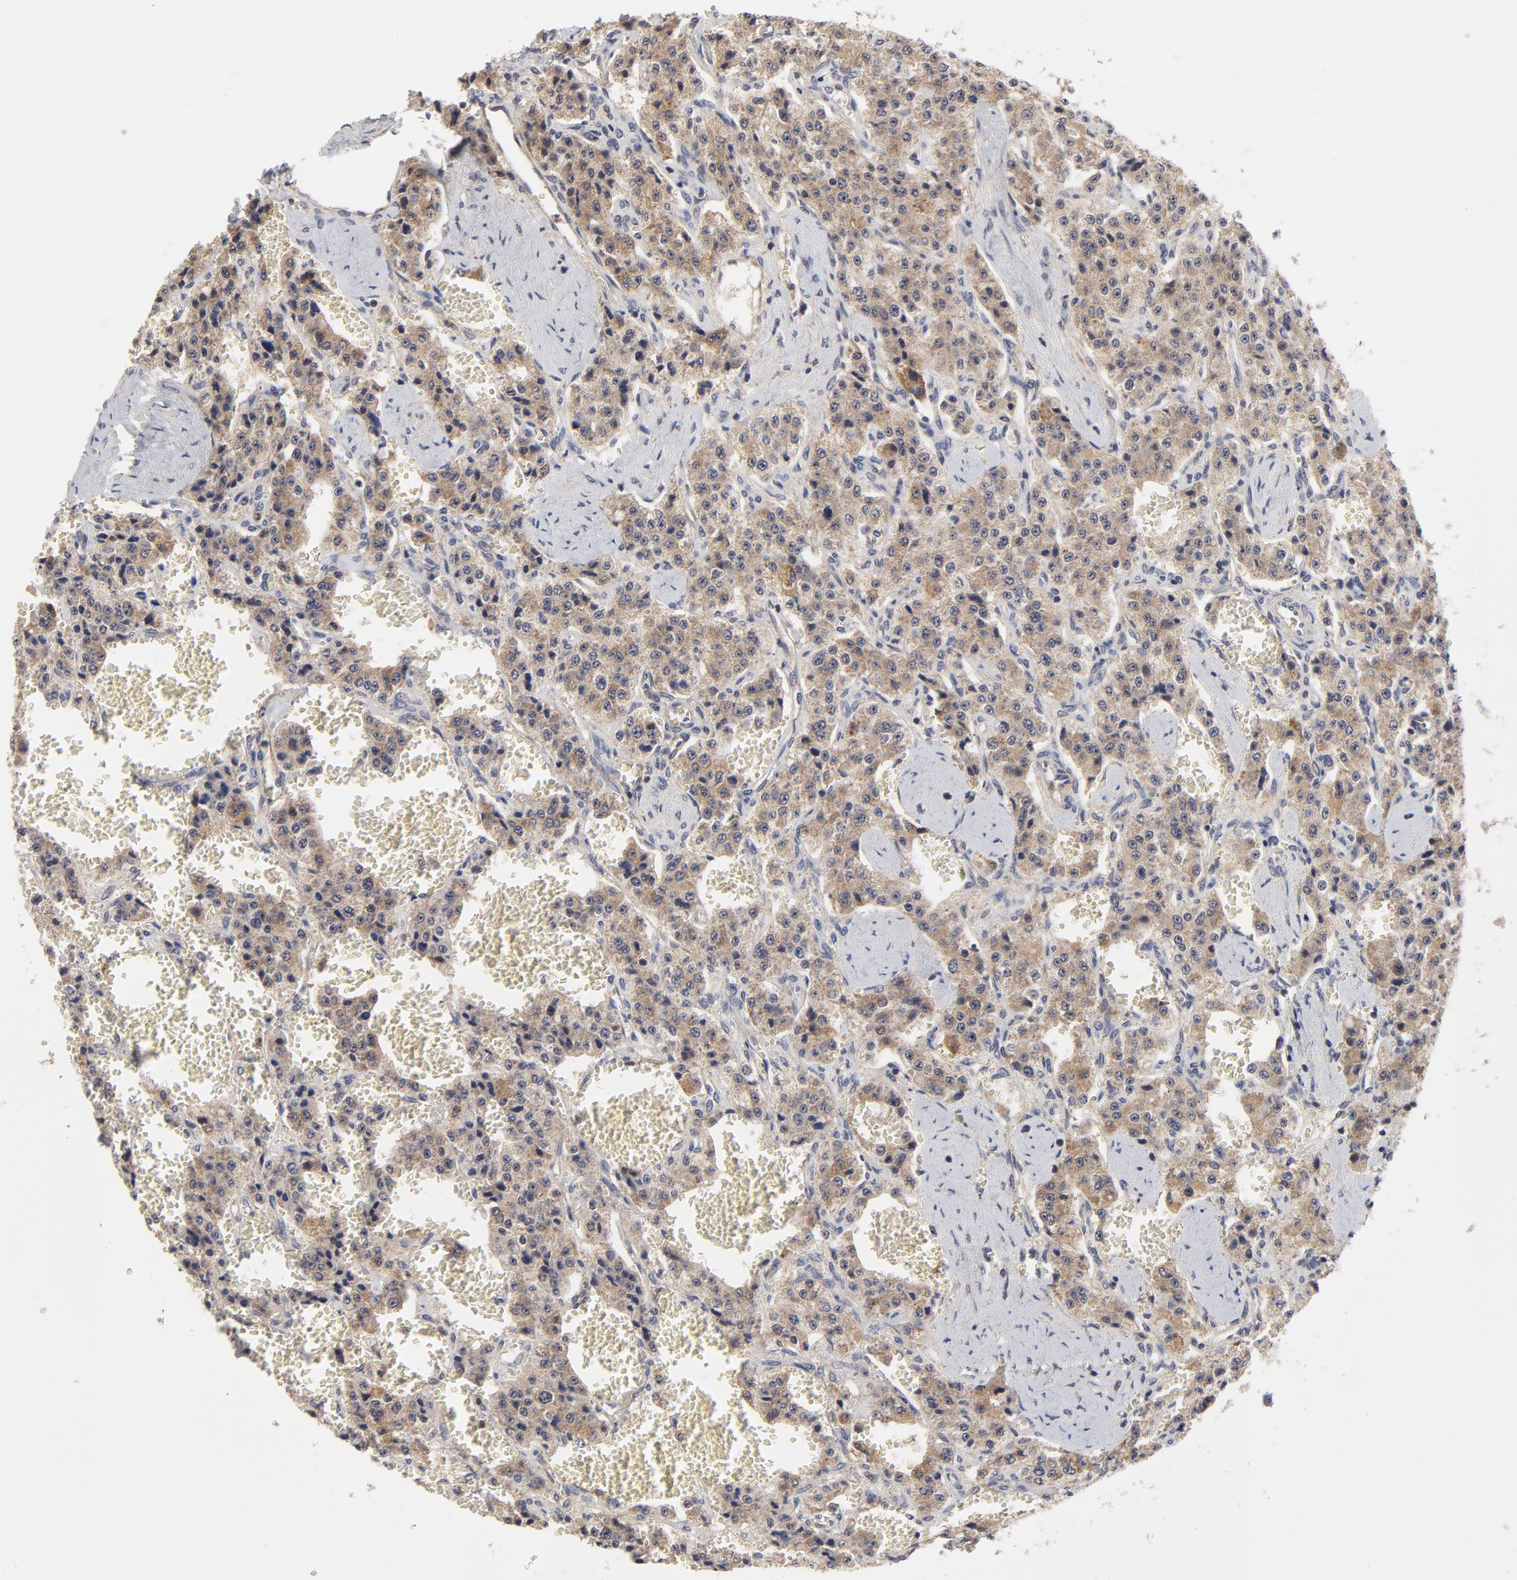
{"staining": {"intensity": "moderate", "quantity": ">75%", "location": "cytoplasmic/membranous"}, "tissue": "carcinoid", "cell_type": "Tumor cells", "image_type": "cancer", "snomed": [{"axis": "morphology", "description": "Carcinoid, malignant, NOS"}, {"axis": "topography", "description": "Small intestine"}], "caption": "Immunohistochemistry of carcinoid (malignant) shows medium levels of moderate cytoplasmic/membranous positivity in about >75% of tumor cells.", "gene": "PCMT1", "patient": {"sex": "male", "age": 52}}